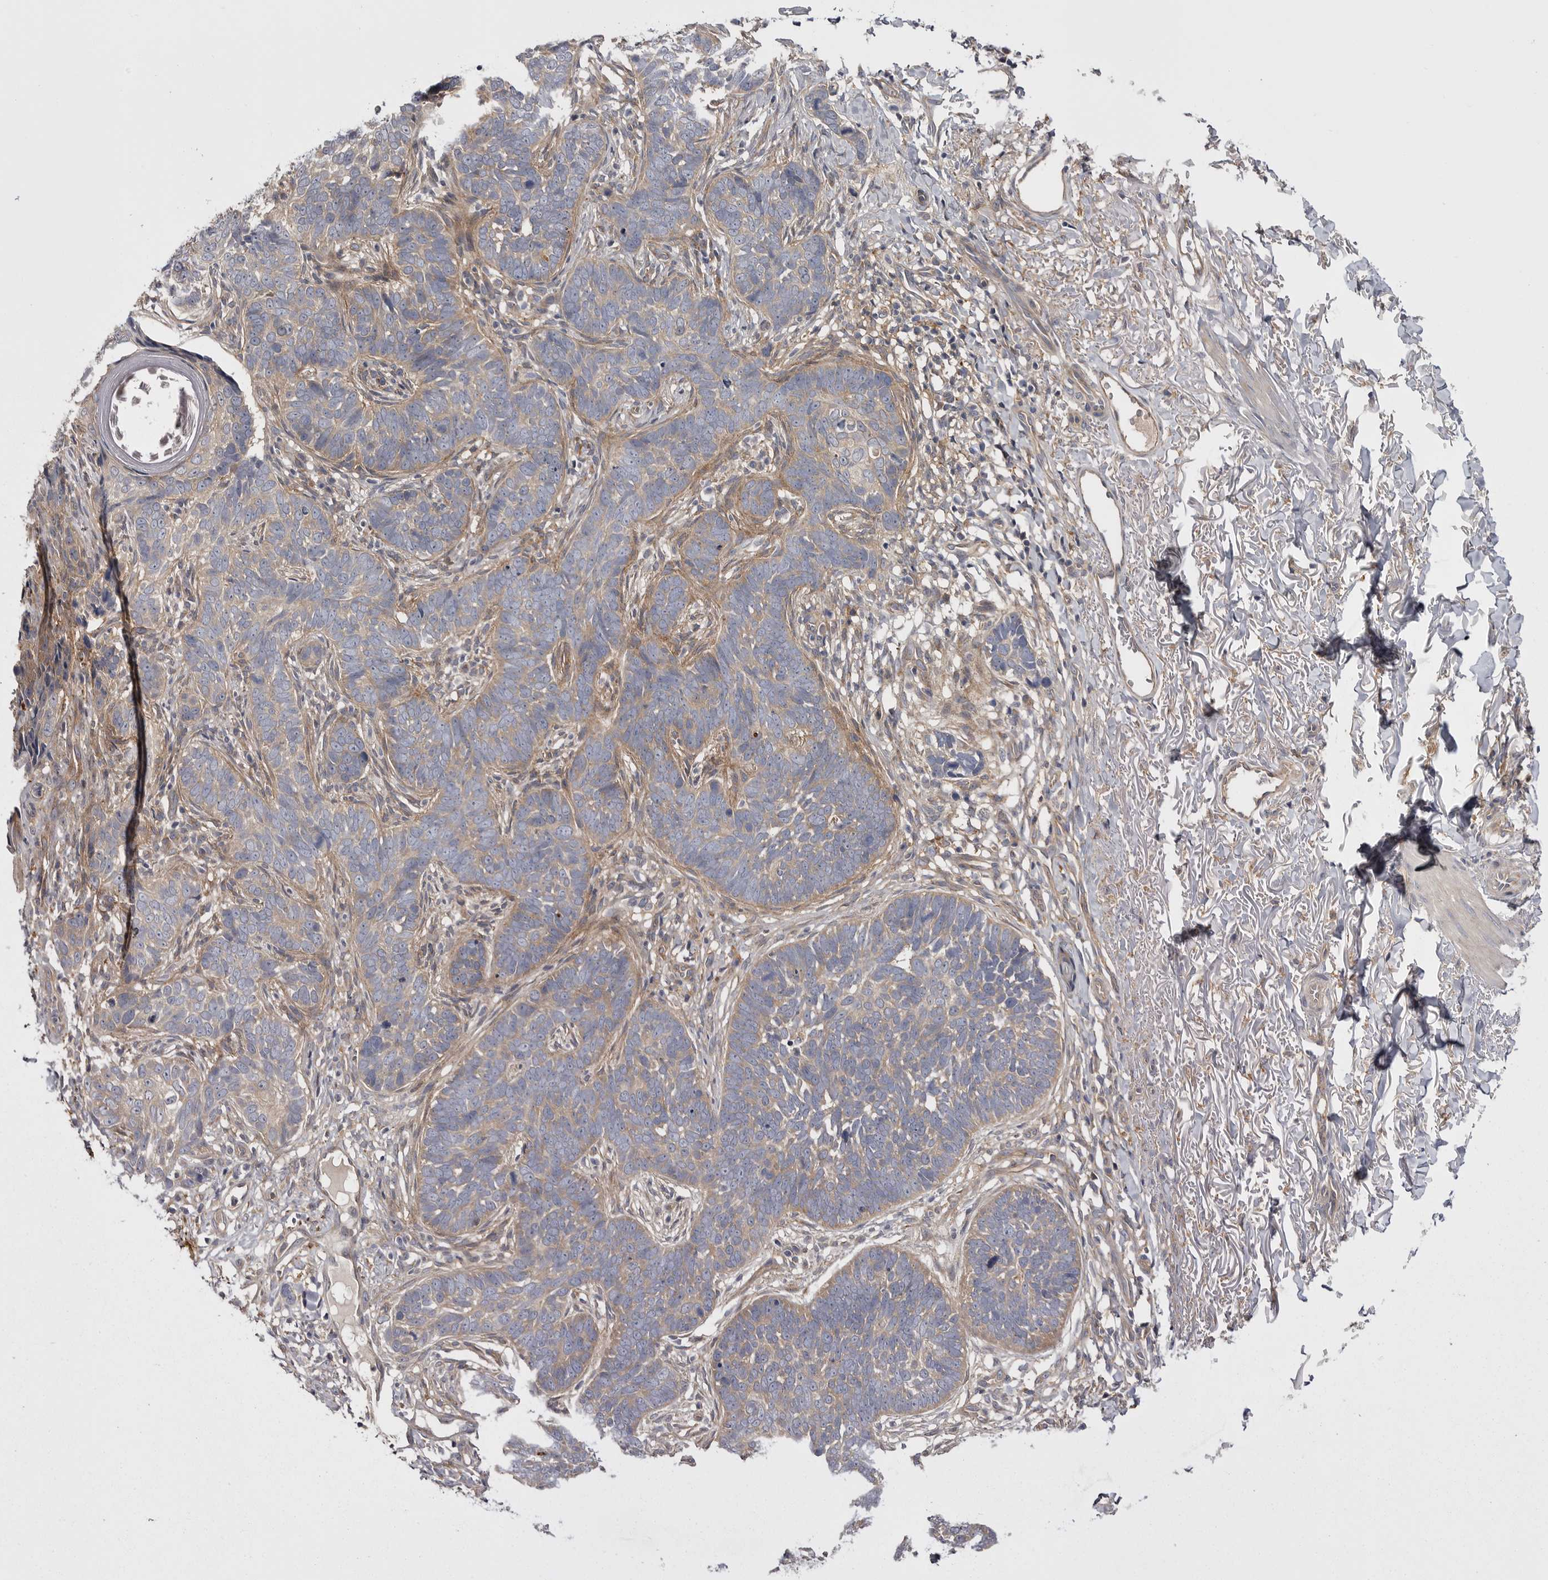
{"staining": {"intensity": "weak", "quantity": "<25%", "location": "cytoplasmic/membranous"}, "tissue": "skin cancer", "cell_type": "Tumor cells", "image_type": "cancer", "snomed": [{"axis": "morphology", "description": "Normal tissue, NOS"}, {"axis": "morphology", "description": "Basal cell carcinoma"}, {"axis": "topography", "description": "Skin"}], "caption": "High magnification brightfield microscopy of basal cell carcinoma (skin) stained with DAB (3,3'-diaminobenzidine) (brown) and counterstained with hematoxylin (blue): tumor cells show no significant staining.", "gene": "OSBPL9", "patient": {"sex": "male", "age": 77}}